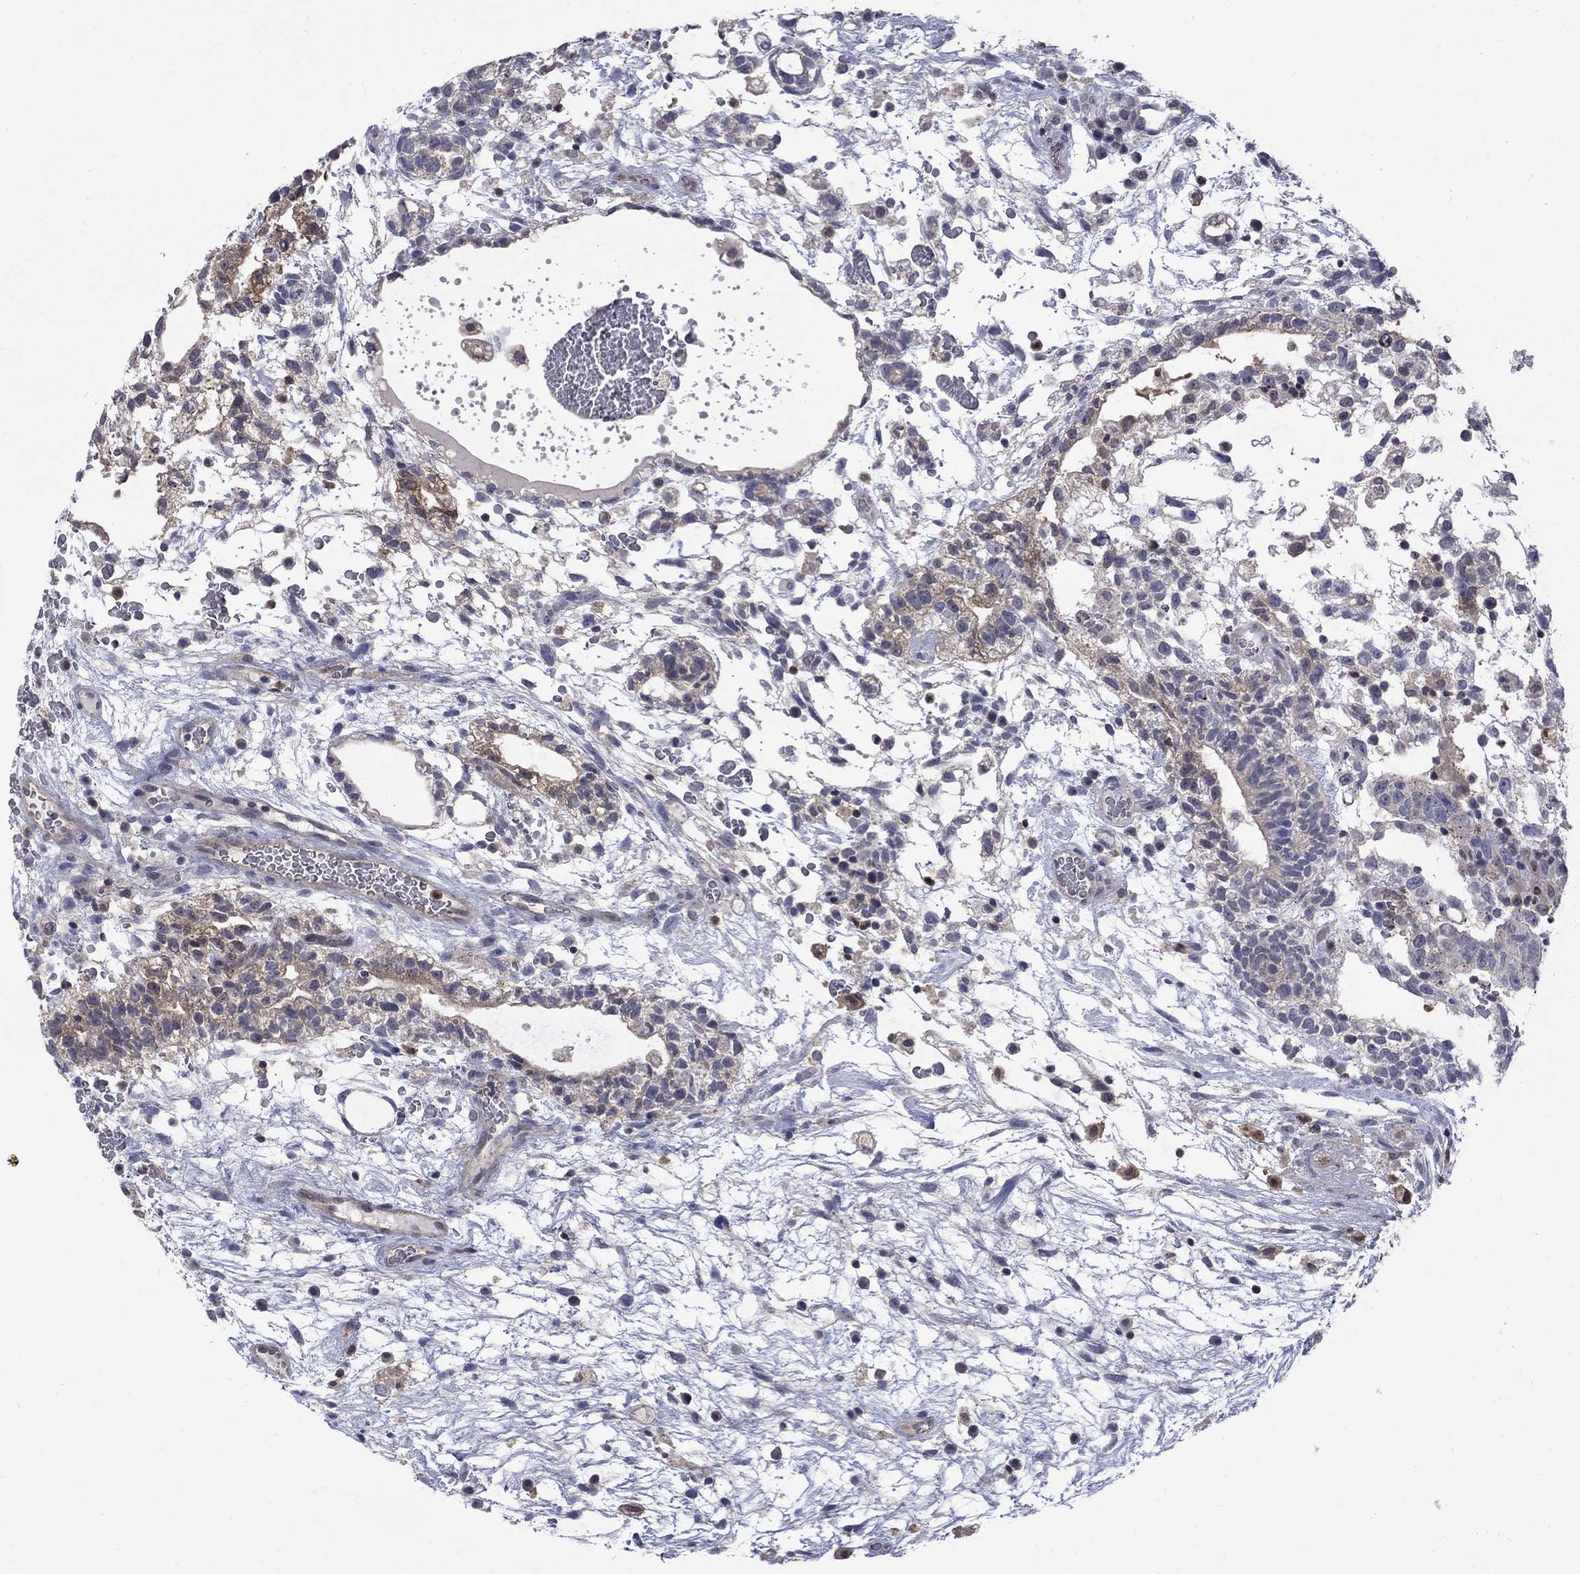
{"staining": {"intensity": "negative", "quantity": "none", "location": "none"}, "tissue": "testis cancer", "cell_type": "Tumor cells", "image_type": "cancer", "snomed": [{"axis": "morphology", "description": "Normal tissue, NOS"}, {"axis": "morphology", "description": "Carcinoma, Embryonal, NOS"}, {"axis": "topography", "description": "Testis"}], "caption": "High magnification brightfield microscopy of embryonal carcinoma (testis) stained with DAB (3,3'-diaminobenzidine) (brown) and counterstained with hematoxylin (blue): tumor cells show no significant expression.", "gene": "HKDC1", "patient": {"sex": "male", "age": 32}}